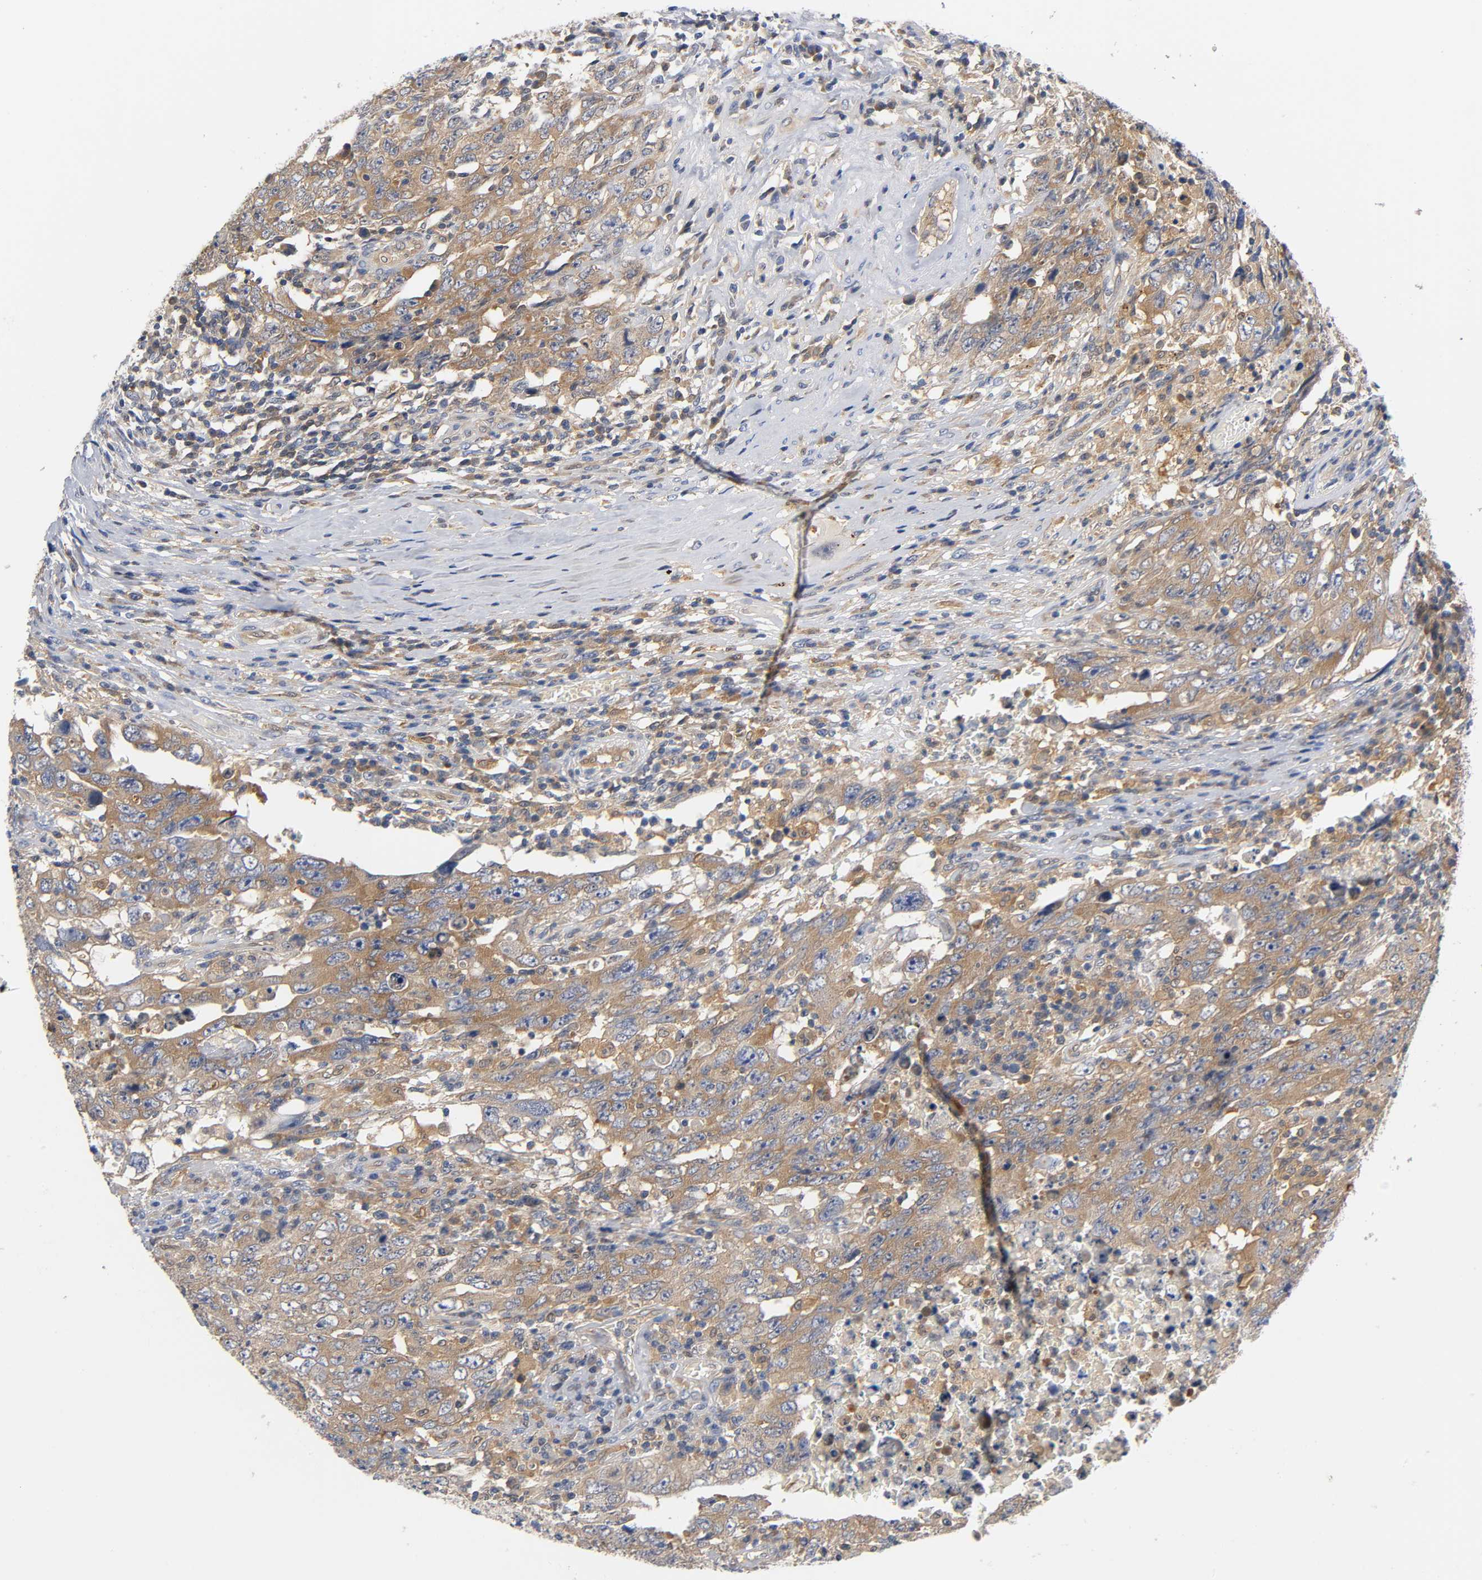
{"staining": {"intensity": "moderate", "quantity": ">75%", "location": "cytoplasmic/membranous"}, "tissue": "testis cancer", "cell_type": "Tumor cells", "image_type": "cancer", "snomed": [{"axis": "morphology", "description": "Carcinoma, Embryonal, NOS"}, {"axis": "topography", "description": "Testis"}], "caption": "Immunohistochemical staining of testis embryonal carcinoma exhibits moderate cytoplasmic/membranous protein staining in about >75% of tumor cells.", "gene": "FYN", "patient": {"sex": "male", "age": 26}}